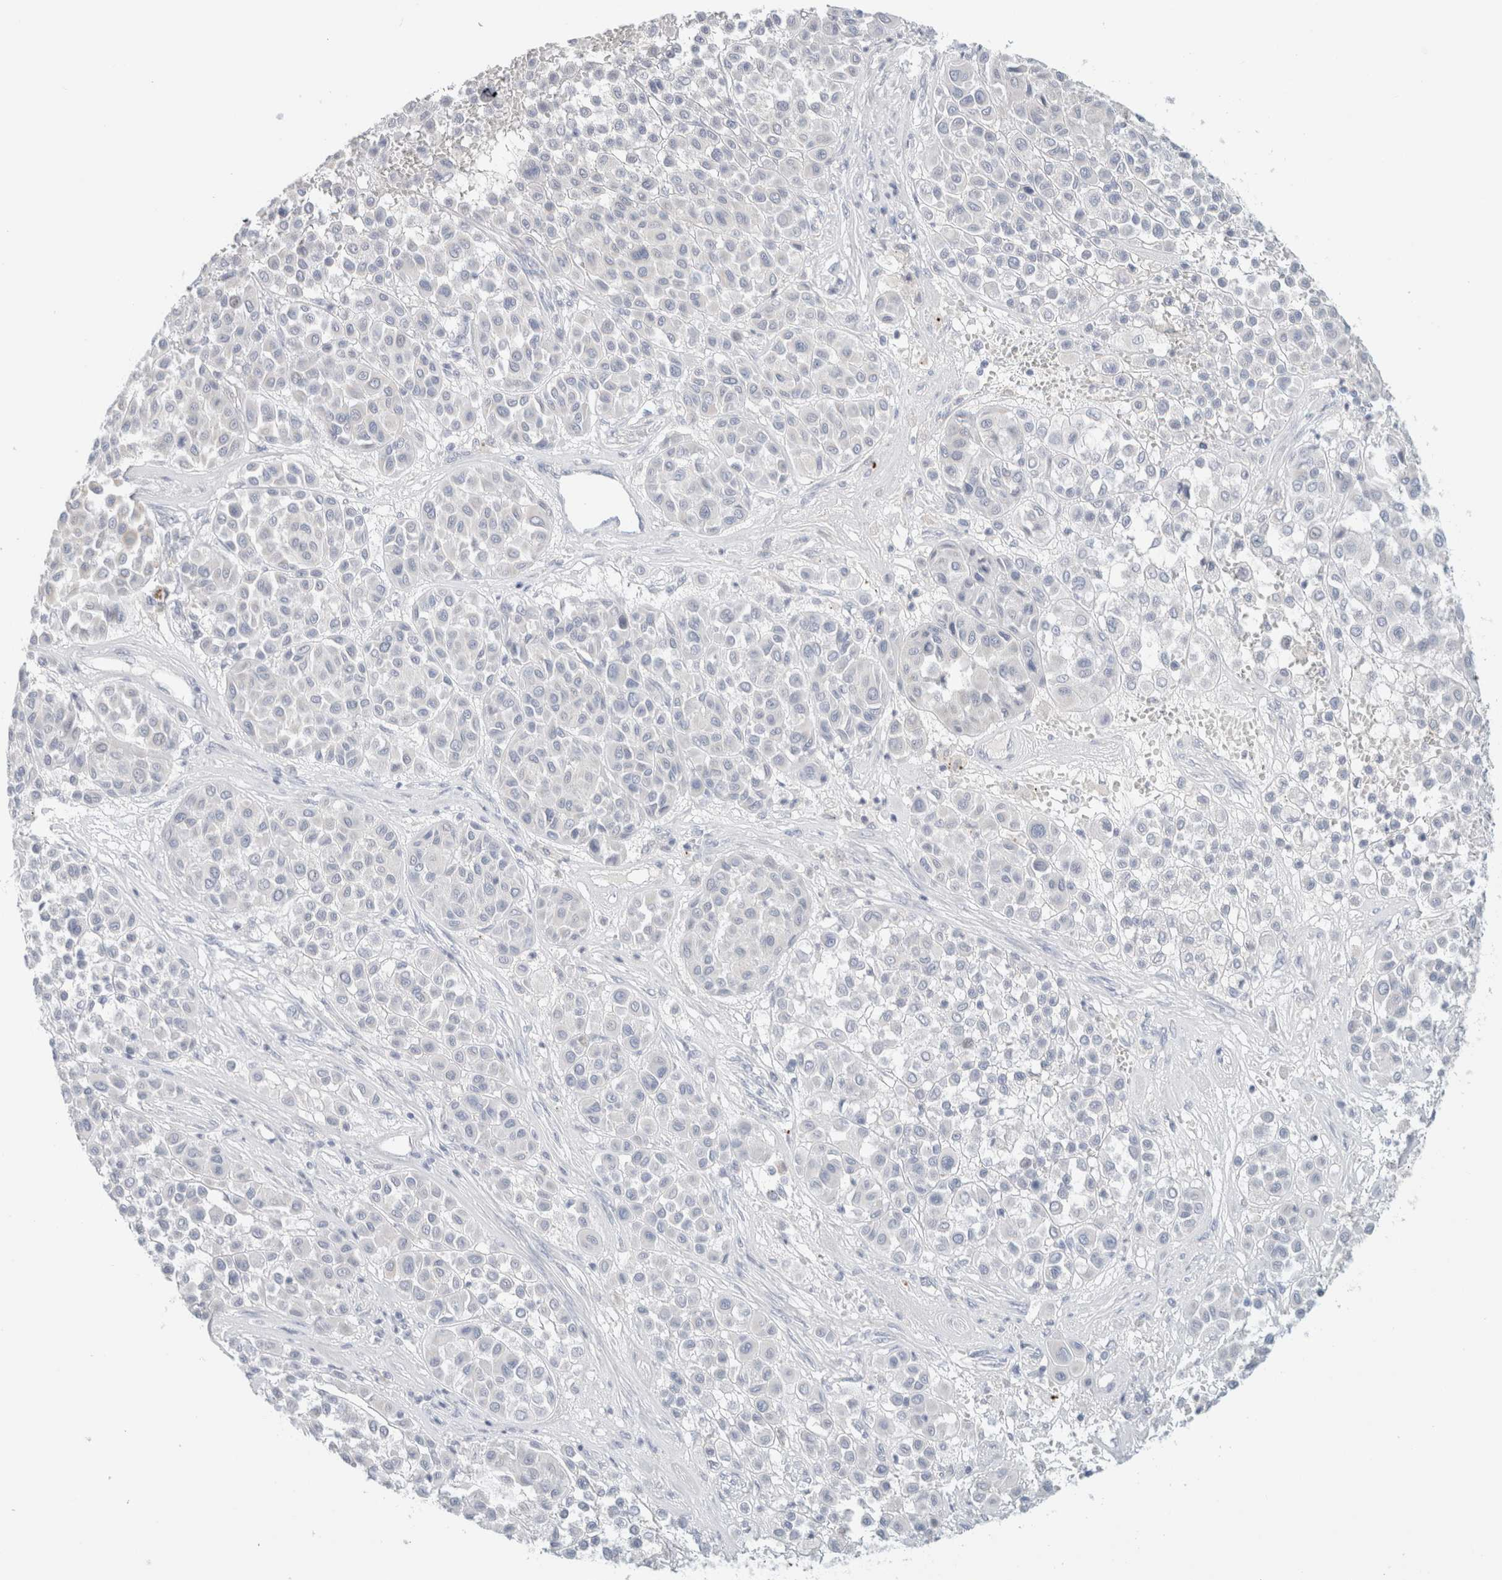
{"staining": {"intensity": "negative", "quantity": "none", "location": "none"}, "tissue": "melanoma", "cell_type": "Tumor cells", "image_type": "cancer", "snomed": [{"axis": "morphology", "description": "Malignant melanoma, Metastatic site"}, {"axis": "topography", "description": "Soft tissue"}], "caption": "Human malignant melanoma (metastatic site) stained for a protein using immunohistochemistry displays no positivity in tumor cells.", "gene": "HEXD", "patient": {"sex": "male", "age": 41}}